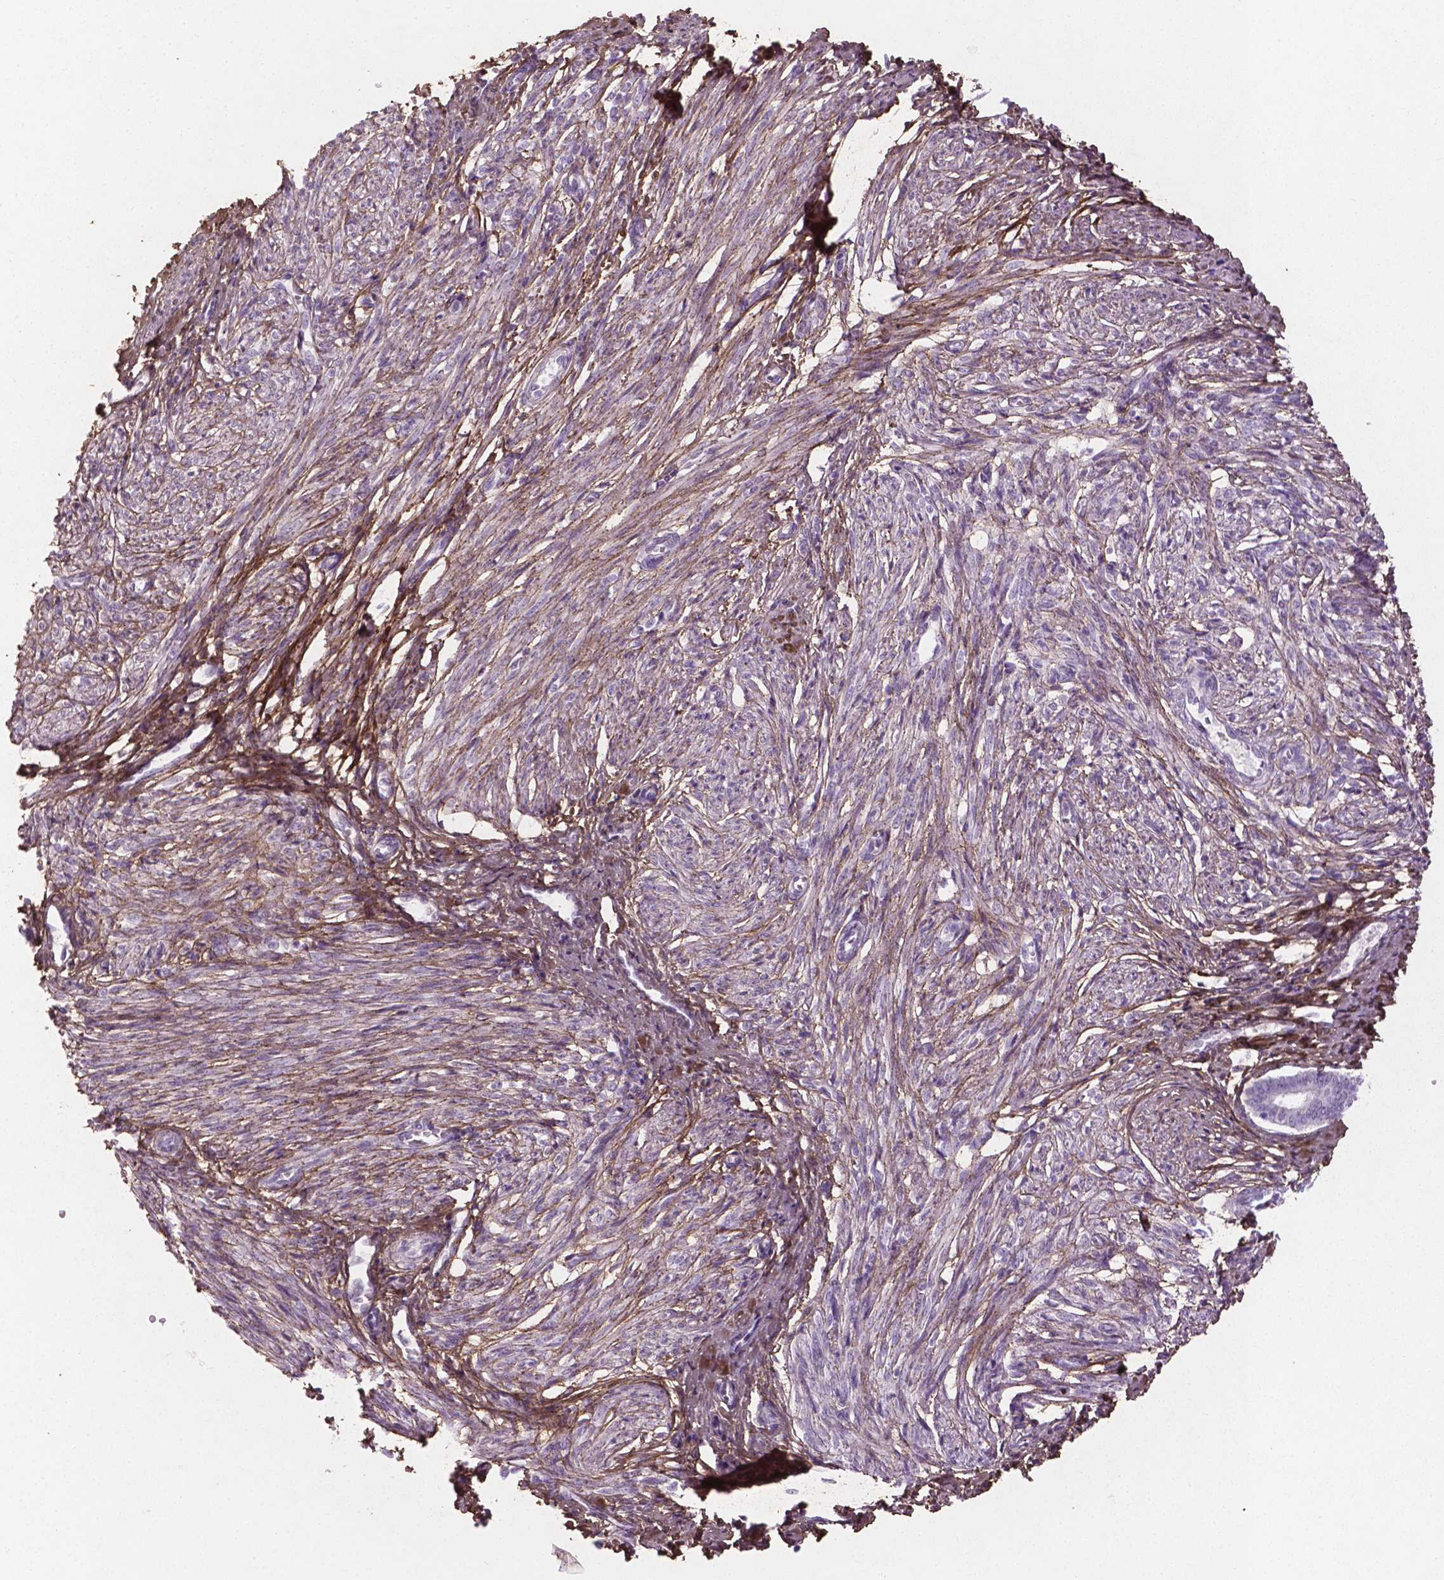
{"staining": {"intensity": "negative", "quantity": "none", "location": "none"}, "tissue": "endometrium", "cell_type": "Cells in endometrial stroma", "image_type": "normal", "snomed": [{"axis": "morphology", "description": "Normal tissue, NOS"}, {"axis": "topography", "description": "Endometrium"}], "caption": "Endometrium stained for a protein using immunohistochemistry (IHC) exhibits no staining cells in endometrial stroma.", "gene": "DLG2", "patient": {"sex": "female", "age": 50}}